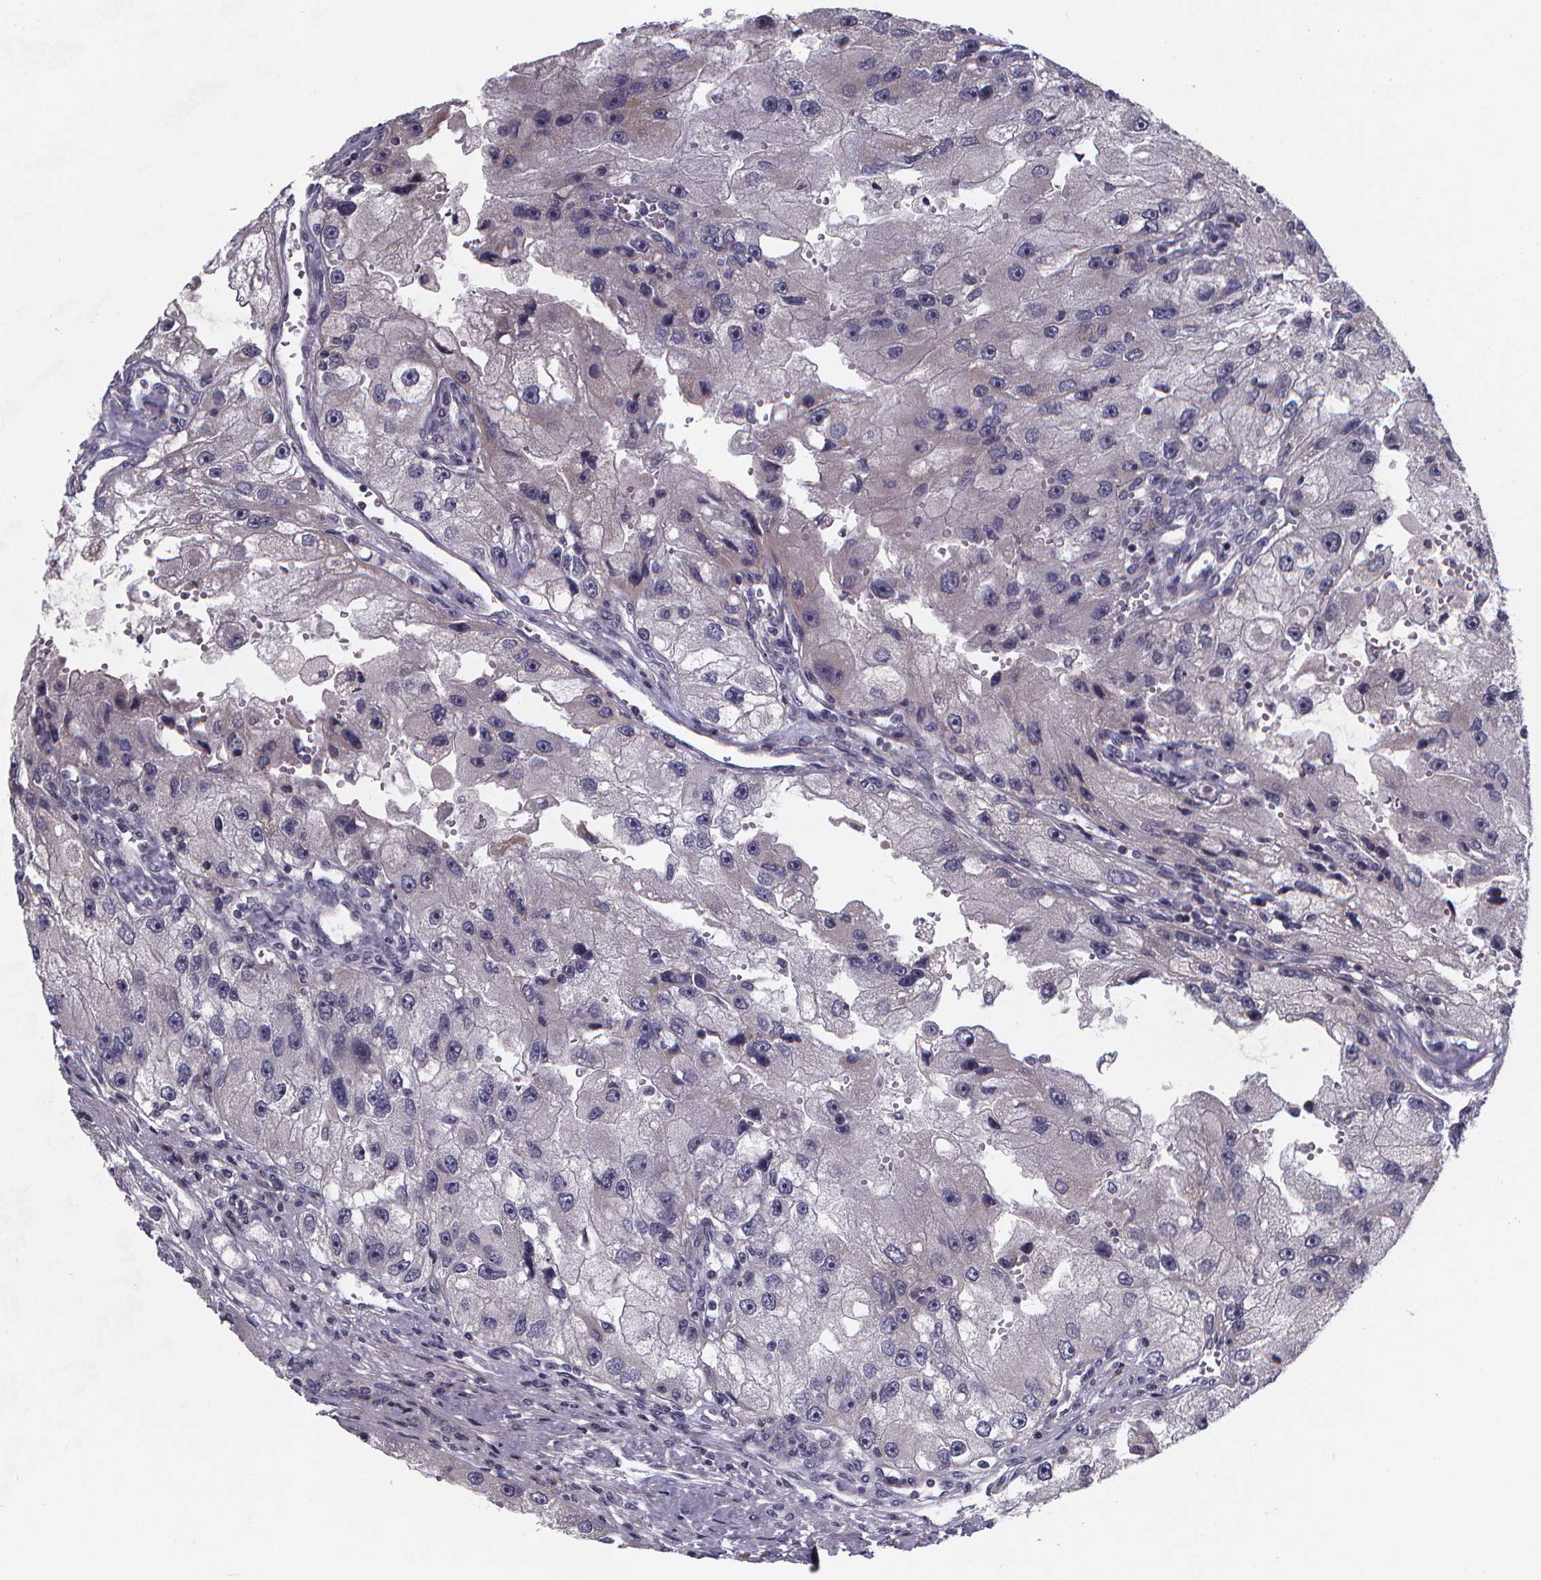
{"staining": {"intensity": "negative", "quantity": "none", "location": "none"}, "tissue": "renal cancer", "cell_type": "Tumor cells", "image_type": "cancer", "snomed": [{"axis": "morphology", "description": "Adenocarcinoma, NOS"}, {"axis": "topography", "description": "Kidney"}], "caption": "DAB (3,3'-diaminobenzidine) immunohistochemical staining of human renal cancer reveals no significant expression in tumor cells. (Immunohistochemistry (ihc), brightfield microscopy, high magnification).", "gene": "FBXW2", "patient": {"sex": "male", "age": 63}}